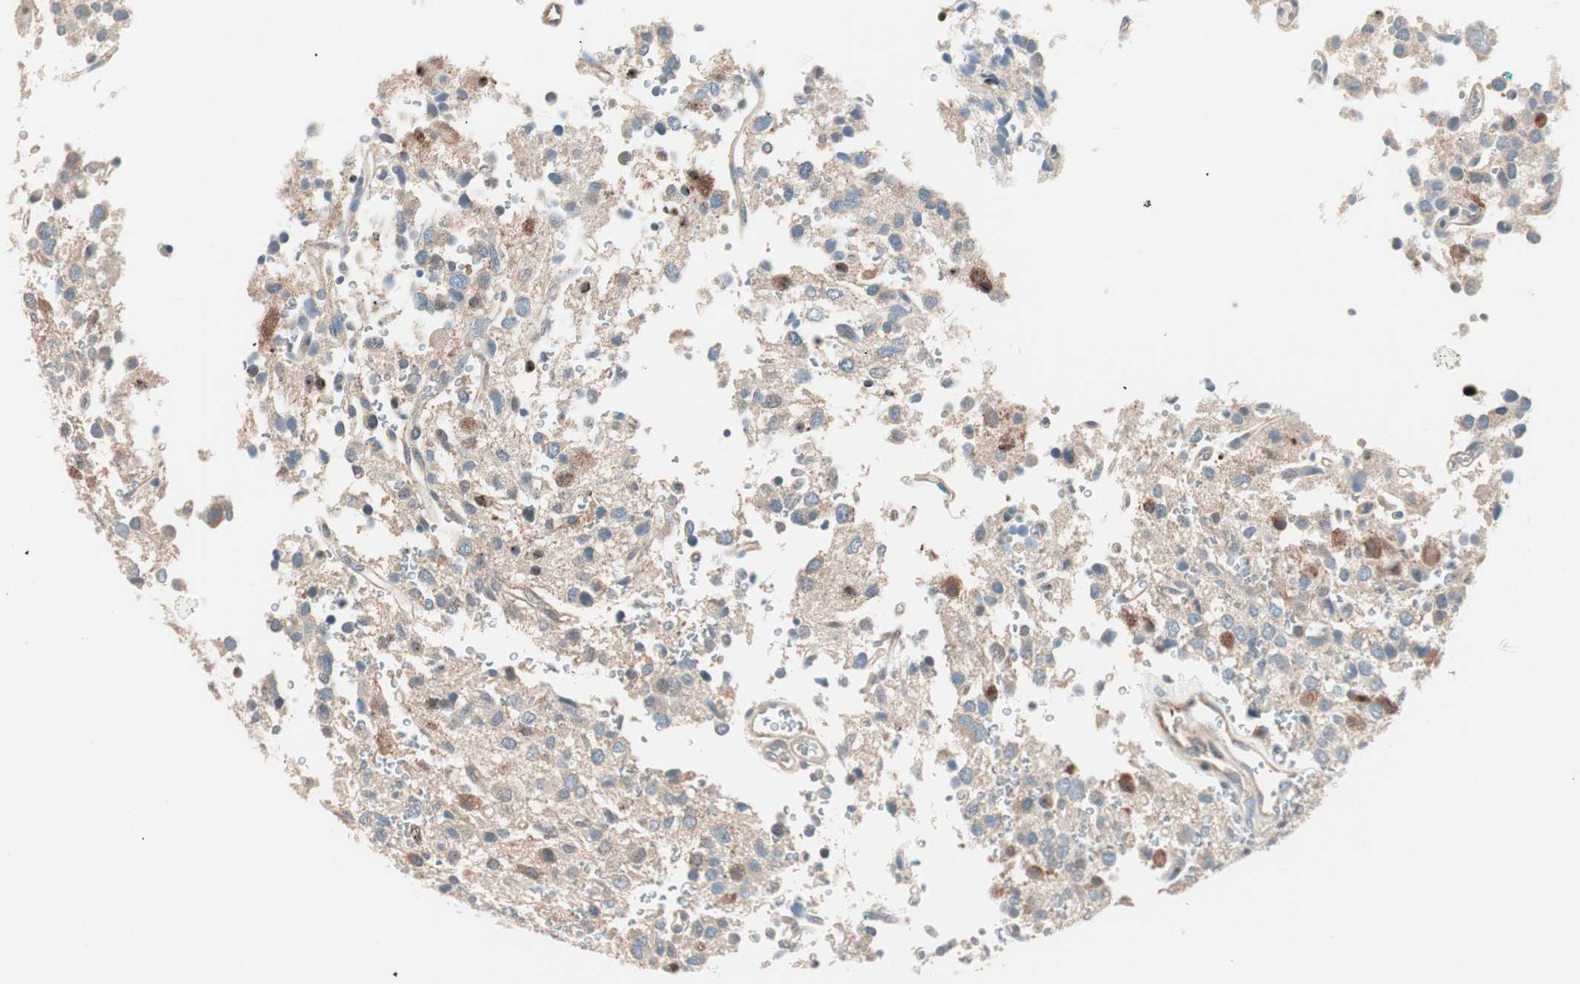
{"staining": {"intensity": "moderate", "quantity": "25%-75%", "location": "cytoplasmic/membranous"}, "tissue": "glioma", "cell_type": "Tumor cells", "image_type": "cancer", "snomed": [{"axis": "morphology", "description": "Glioma, malignant, High grade"}, {"axis": "topography", "description": "Brain"}], "caption": "A photomicrograph of glioma stained for a protein demonstrates moderate cytoplasmic/membranous brown staining in tumor cells.", "gene": "RAD54B", "patient": {"sex": "male", "age": 47}}